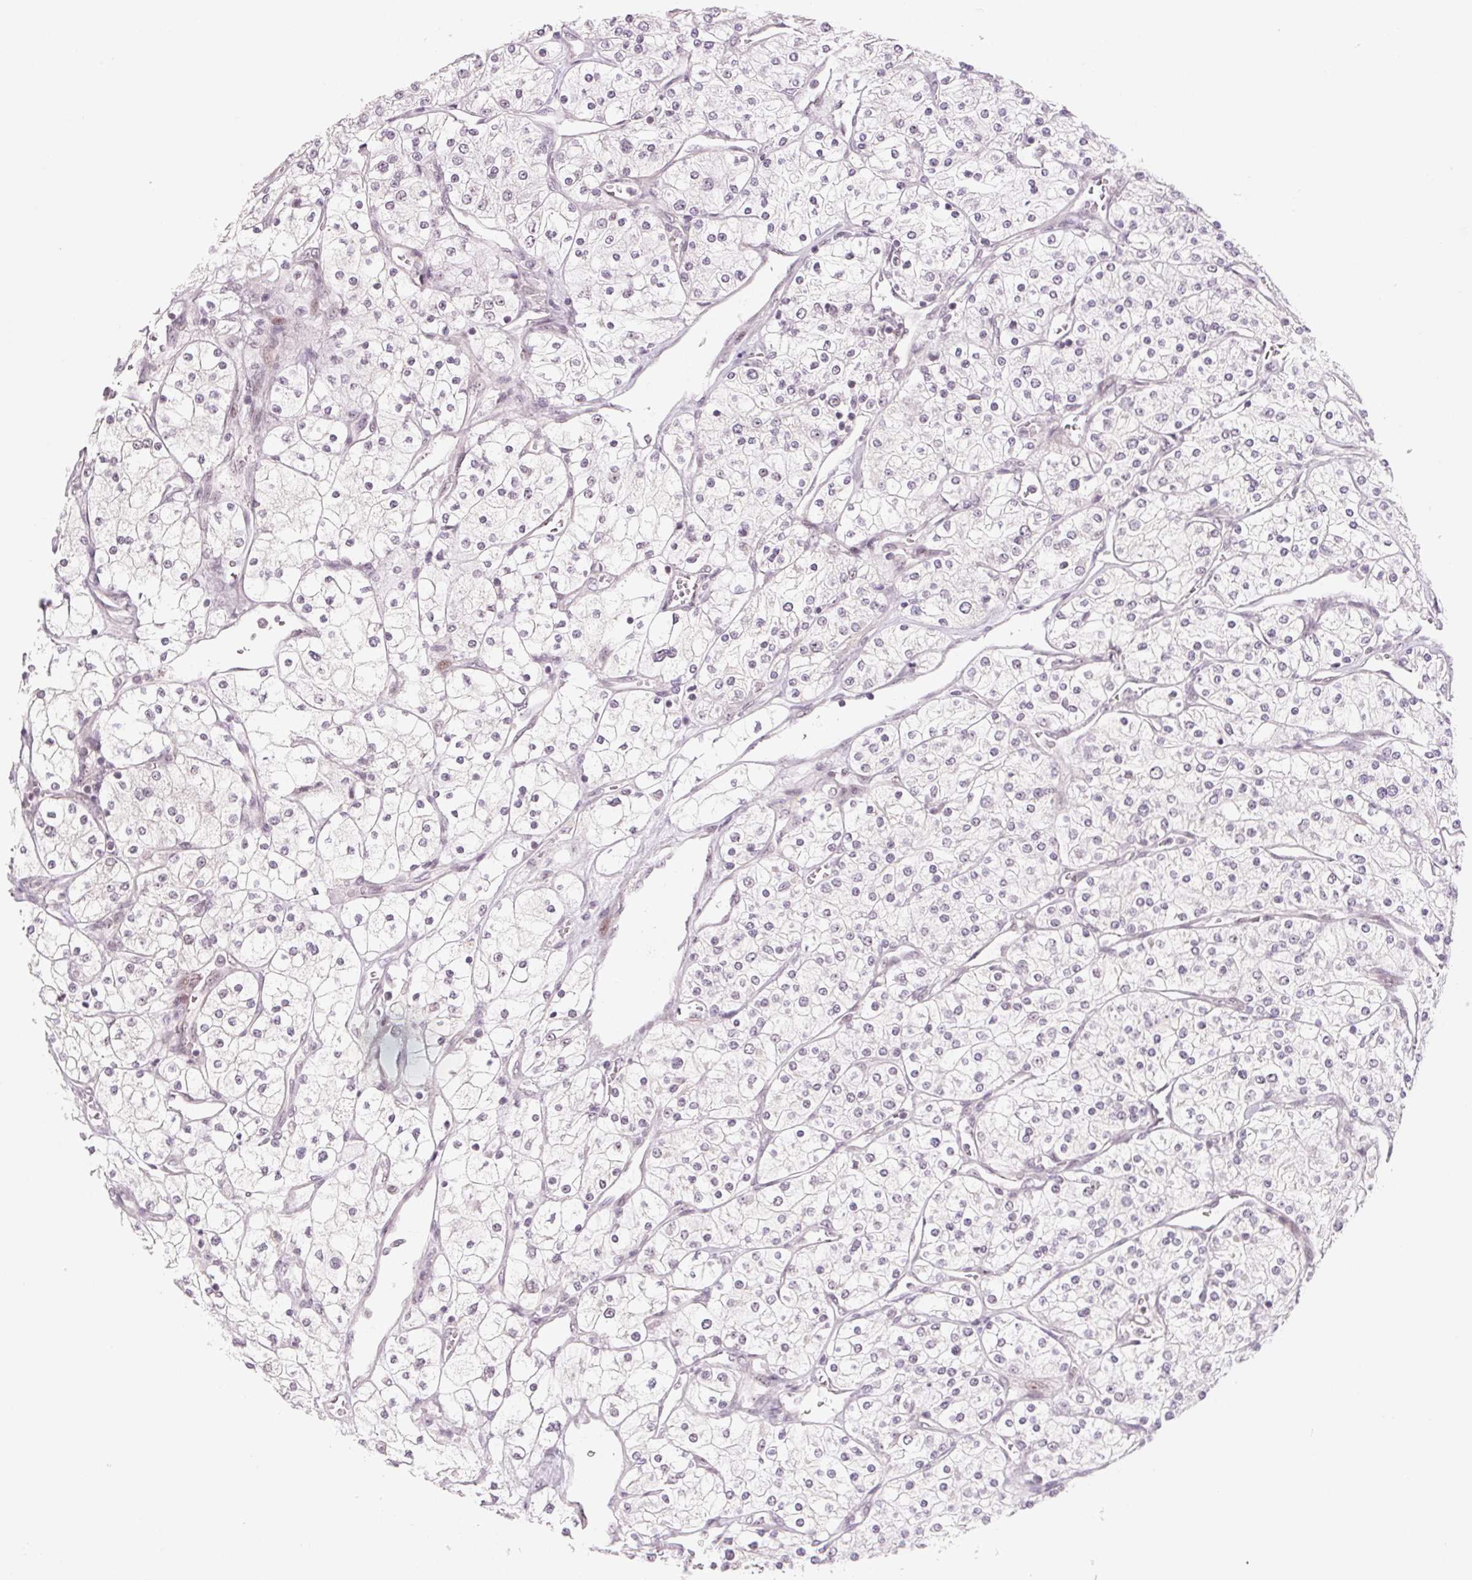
{"staining": {"intensity": "negative", "quantity": "none", "location": "none"}, "tissue": "renal cancer", "cell_type": "Tumor cells", "image_type": "cancer", "snomed": [{"axis": "morphology", "description": "Adenocarcinoma, NOS"}, {"axis": "topography", "description": "Kidney"}], "caption": "This image is of adenocarcinoma (renal) stained with immunohistochemistry (IHC) to label a protein in brown with the nuclei are counter-stained blue. There is no staining in tumor cells.", "gene": "DNAJB6", "patient": {"sex": "male", "age": 80}}